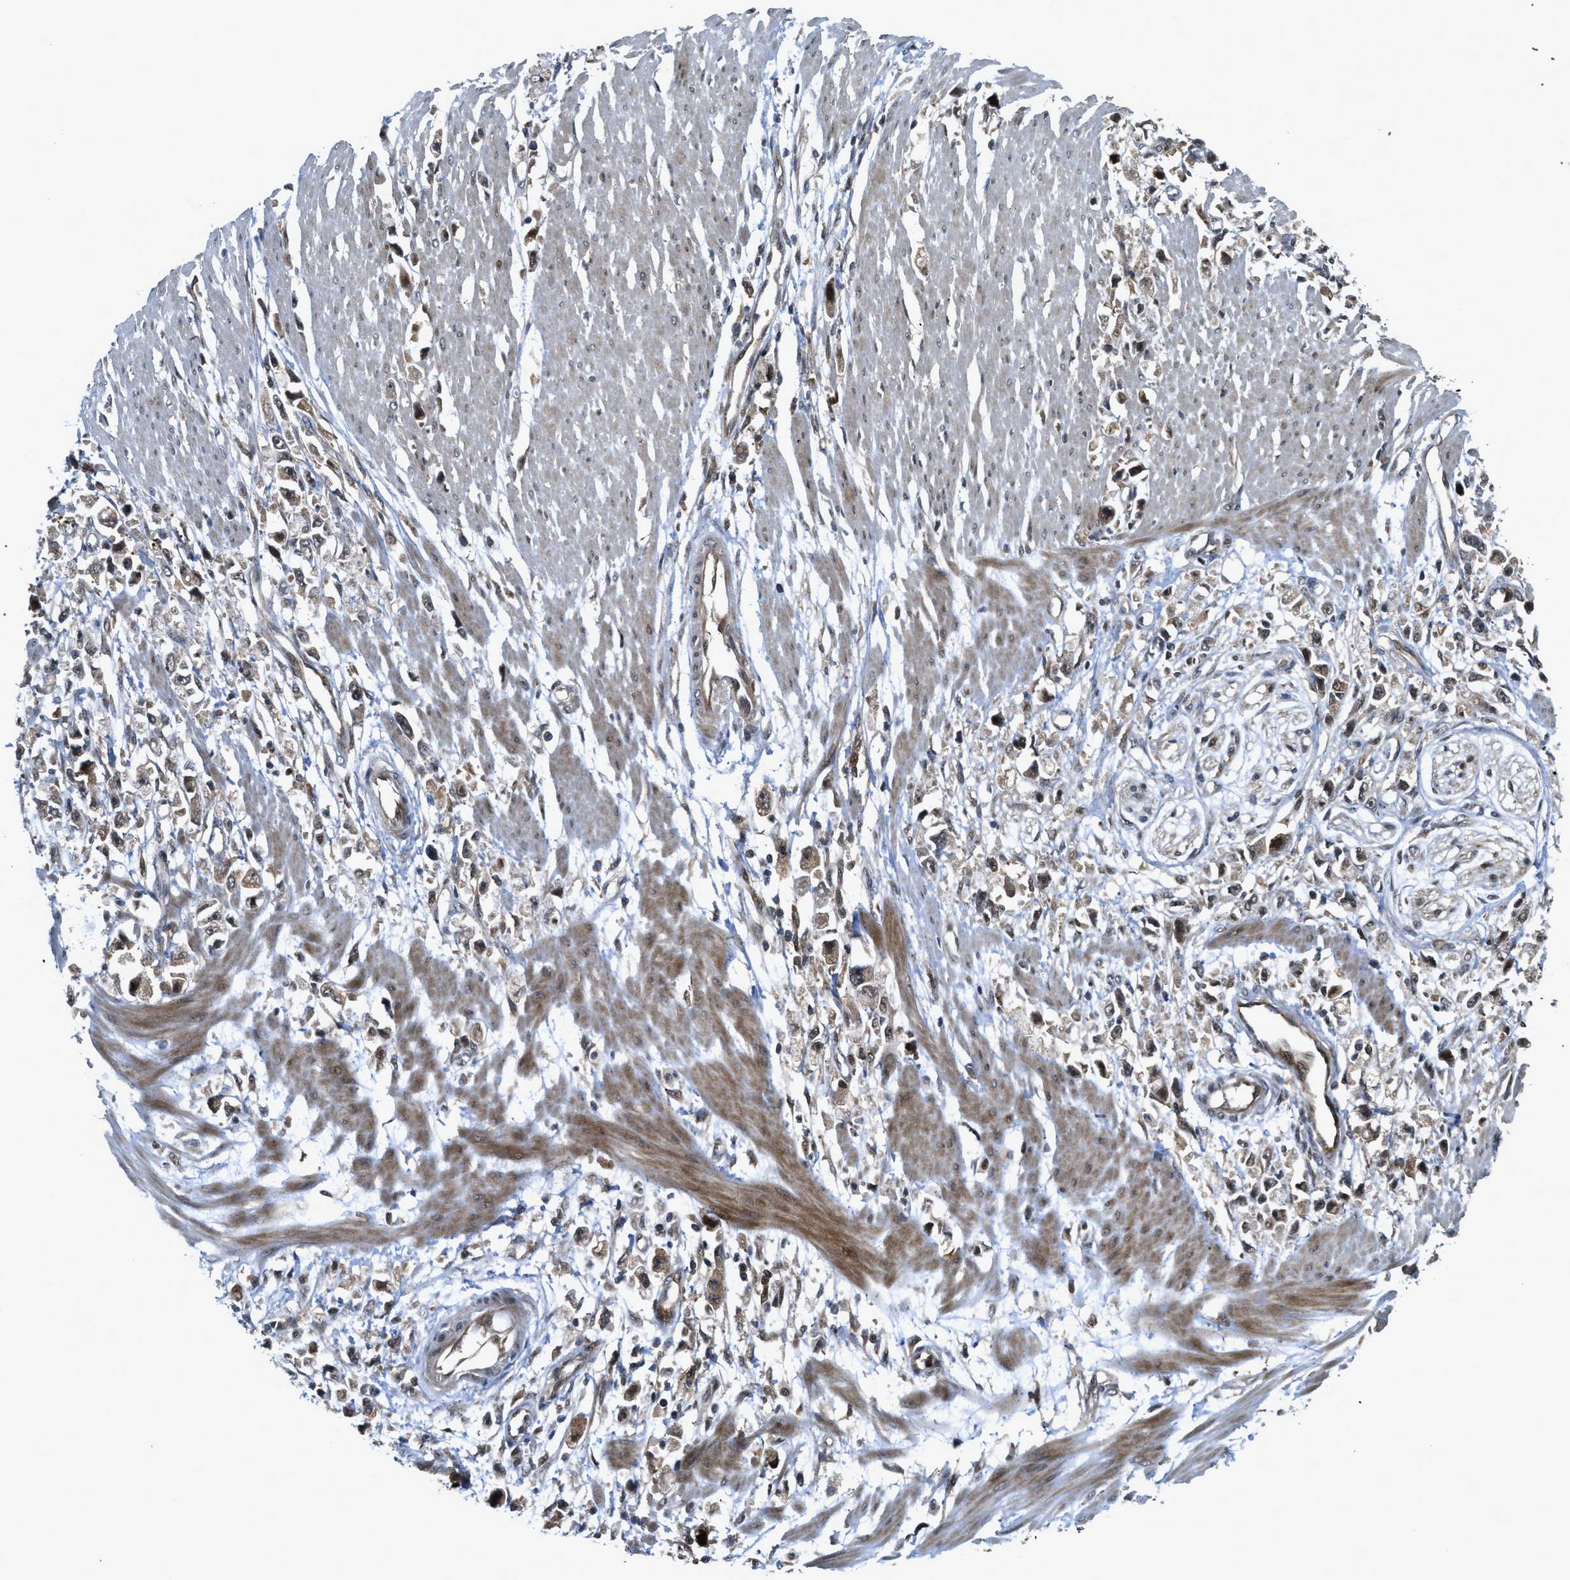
{"staining": {"intensity": "moderate", "quantity": ">75%", "location": "cytoplasmic/membranous,nuclear"}, "tissue": "stomach cancer", "cell_type": "Tumor cells", "image_type": "cancer", "snomed": [{"axis": "morphology", "description": "Adenocarcinoma, NOS"}, {"axis": "topography", "description": "Stomach"}], "caption": "A micrograph of stomach cancer stained for a protein shows moderate cytoplasmic/membranous and nuclear brown staining in tumor cells.", "gene": "DNAJC28", "patient": {"sex": "female", "age": 59}}